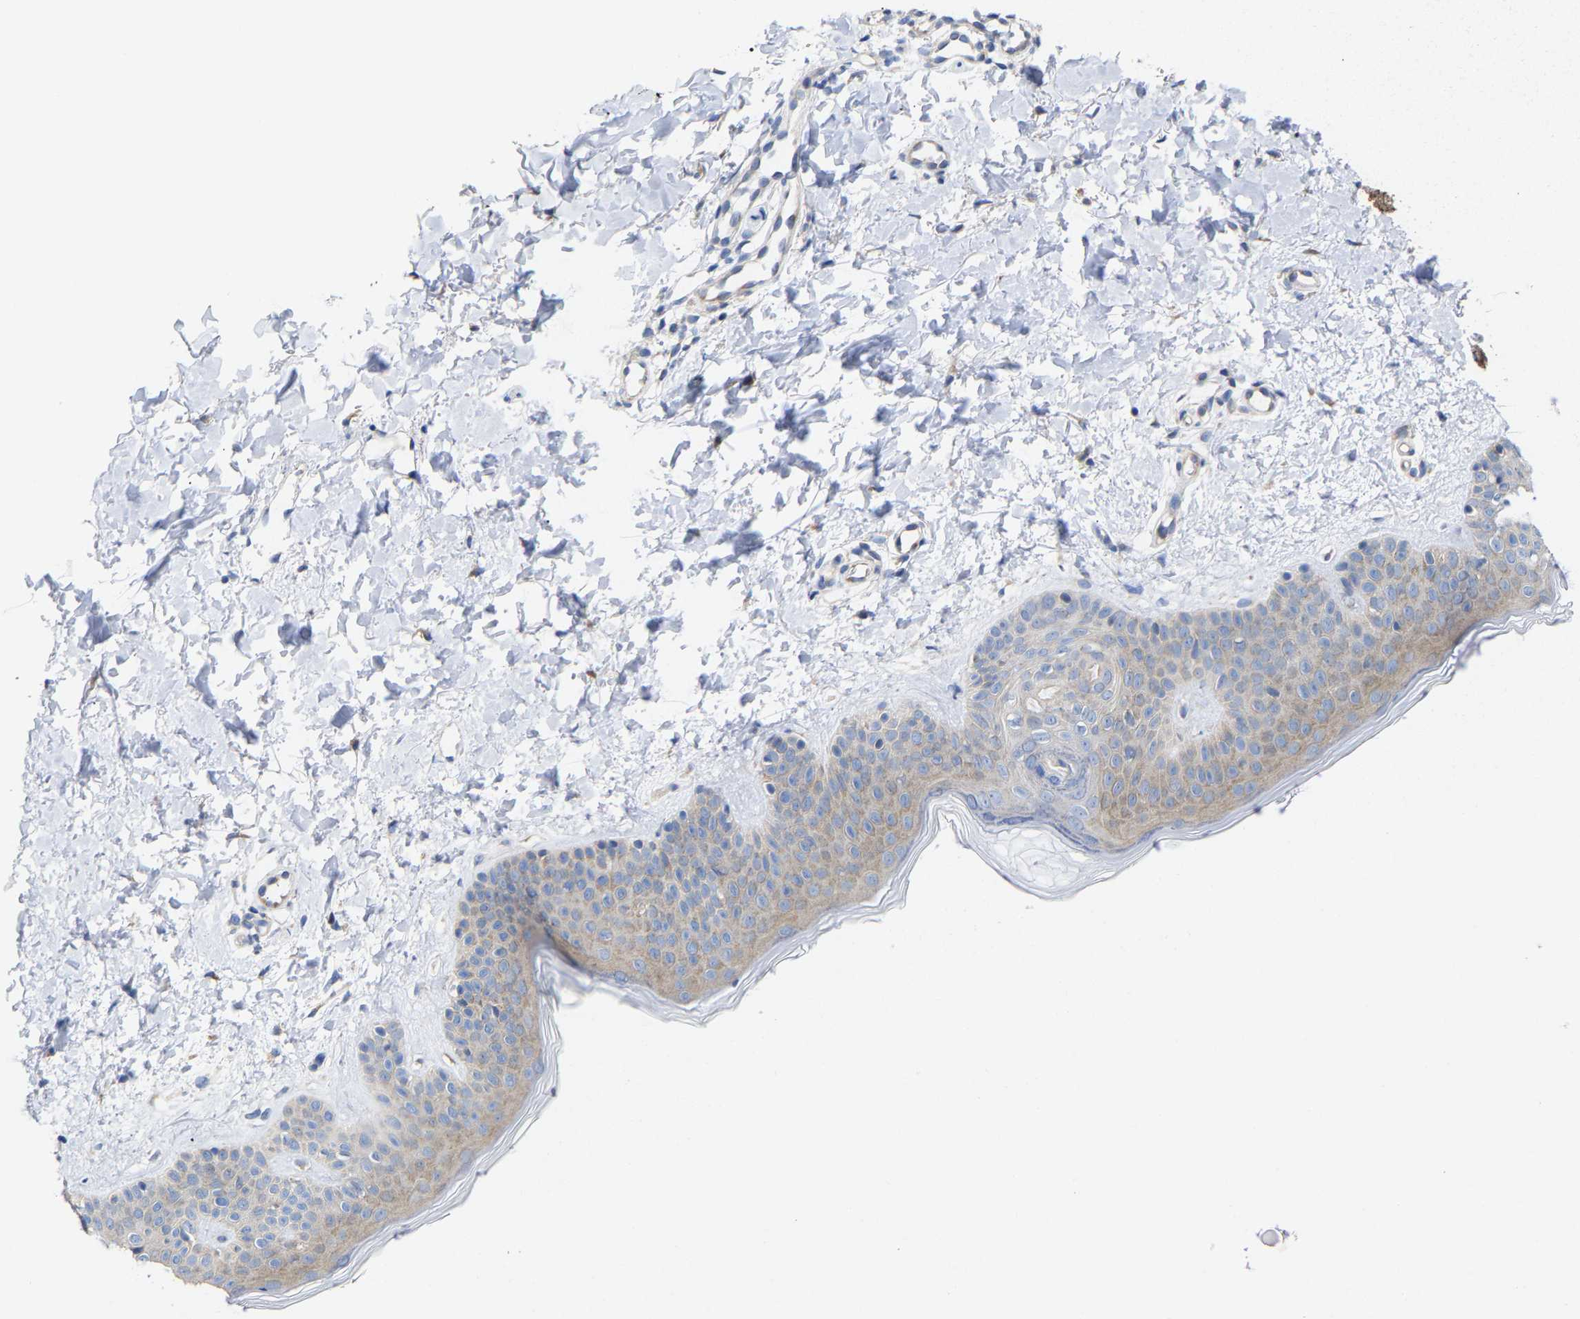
{"staining": {"intensity": "negative", "quantity": "none", "location": "none"}, "tissue": "skin", "cell_type": "Fibroblasts", "image_type": "normal", "snomed": [{"axis": "morphology", "description": "Normal tissue, NOS"}, {"axis": "topography", "description": "Skin"}], "caption": "DAB (3,3'-diaminobenzidine) immunohistochemical staining of normal skin shows no significant positivity in fibroblasts.", "gene": "PPP1R15A", "patient": {"sex": "male", "age": 30}}